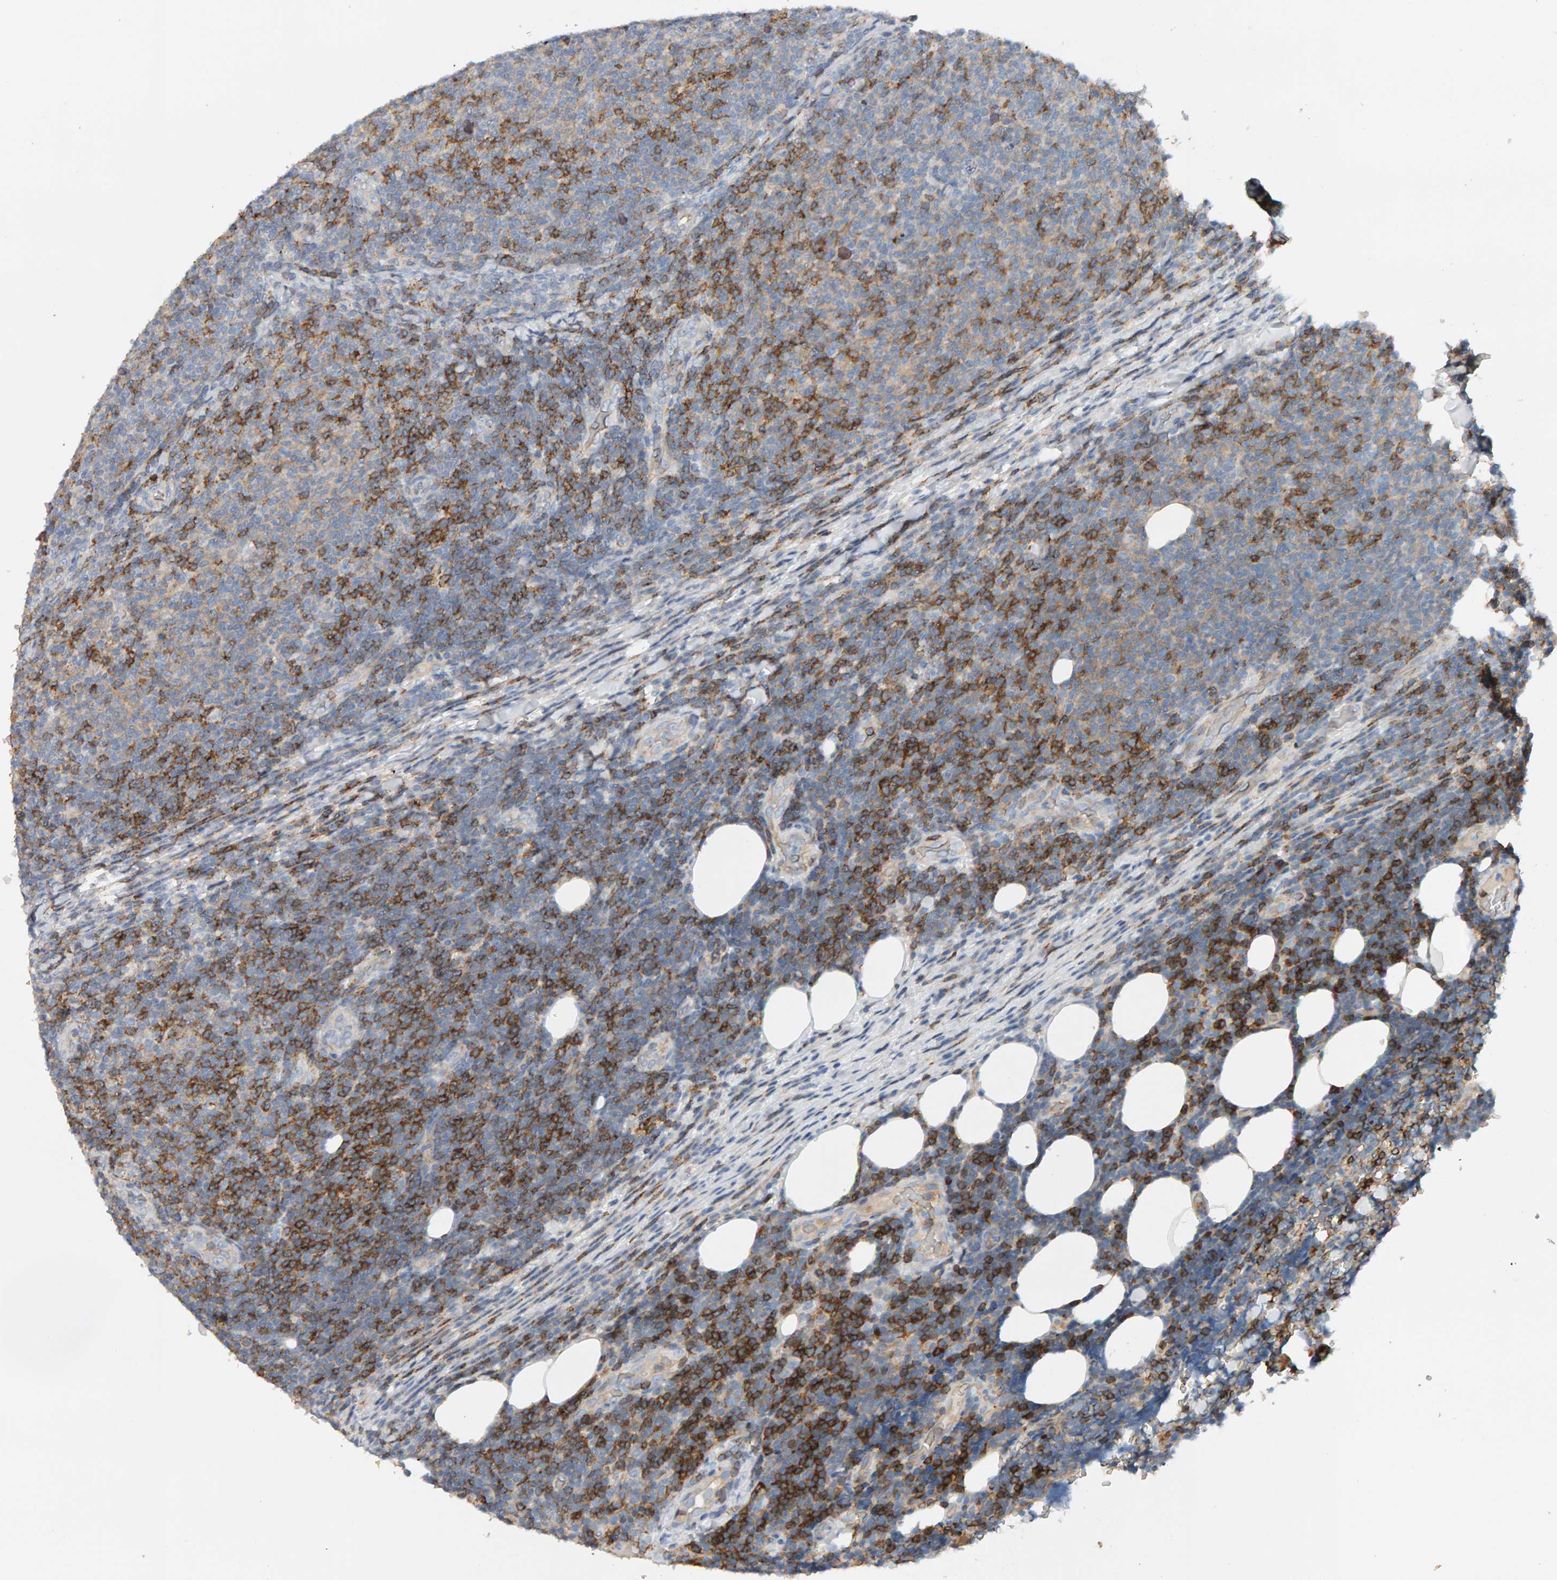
{"staining": {"intensity": "strong", "quantity": "25%-75%", "location": "cytoplasmic/membranous"}, "tissue": "lymphoma", "cell_type": "Tumor cells", "image_type": "cancer", "snomed": [{"axis": "morphology", "description": "Malignant lymphoma, non-Hodgkin's type, Low grade"}, {"axis": "topography", "description": "Lymph node"}], "caption": "An IHC micrograph of tumor tissue is shown. Protein staining in brown shows strong cytoplasmic/membranous positivity in low-grade malignant lymphoma, non-Hodgkin's type within tumor cells. The staining was performed using DAB, with brown indicating positive protein expression. Nuclei are stained blue with hematoxylin.", "gene": "FYN", "patient": {"sex": "male", "age": 66}}